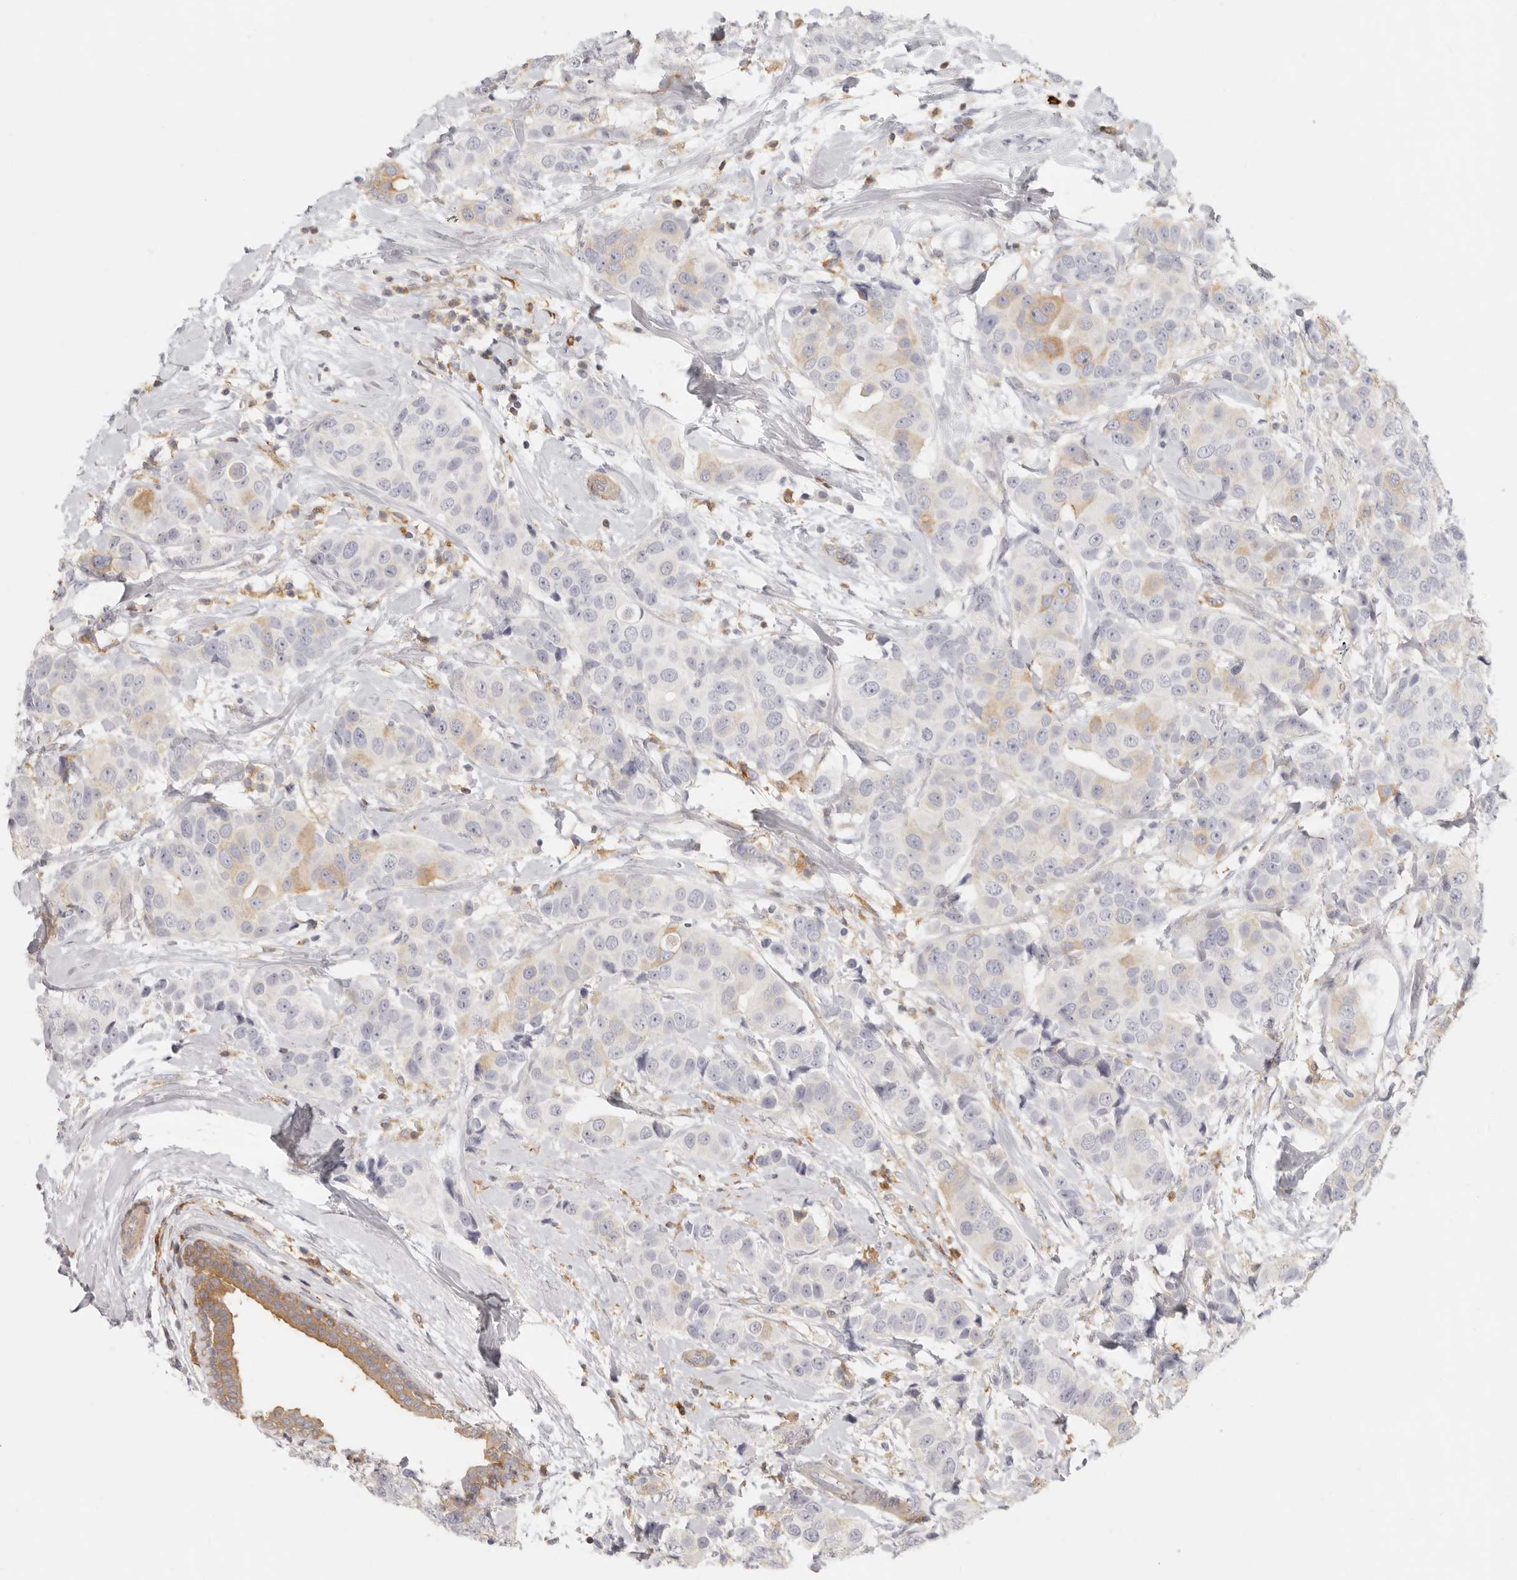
{"staining": {"intensity": "weak", "quantity": "<25%", "location": "cytoplasmic/membranous"}, "tissue": "breast cancer", "cell_type": "Tumor cells", "image_type": "cancer", "snomed": [{"axis": "morphology", "description": "Normal tissue, NOS"}, {"axis": "morphology", "description": "Duct carcinoma"}, {"axis": "topography", "description": "Breast"}], "caption": "Immunohistochemical staining of human breast cancer reveals no significant staining in tumor cells.", "gene": "NIBAN1", "patient": {"sex": "female", "age": 39}}